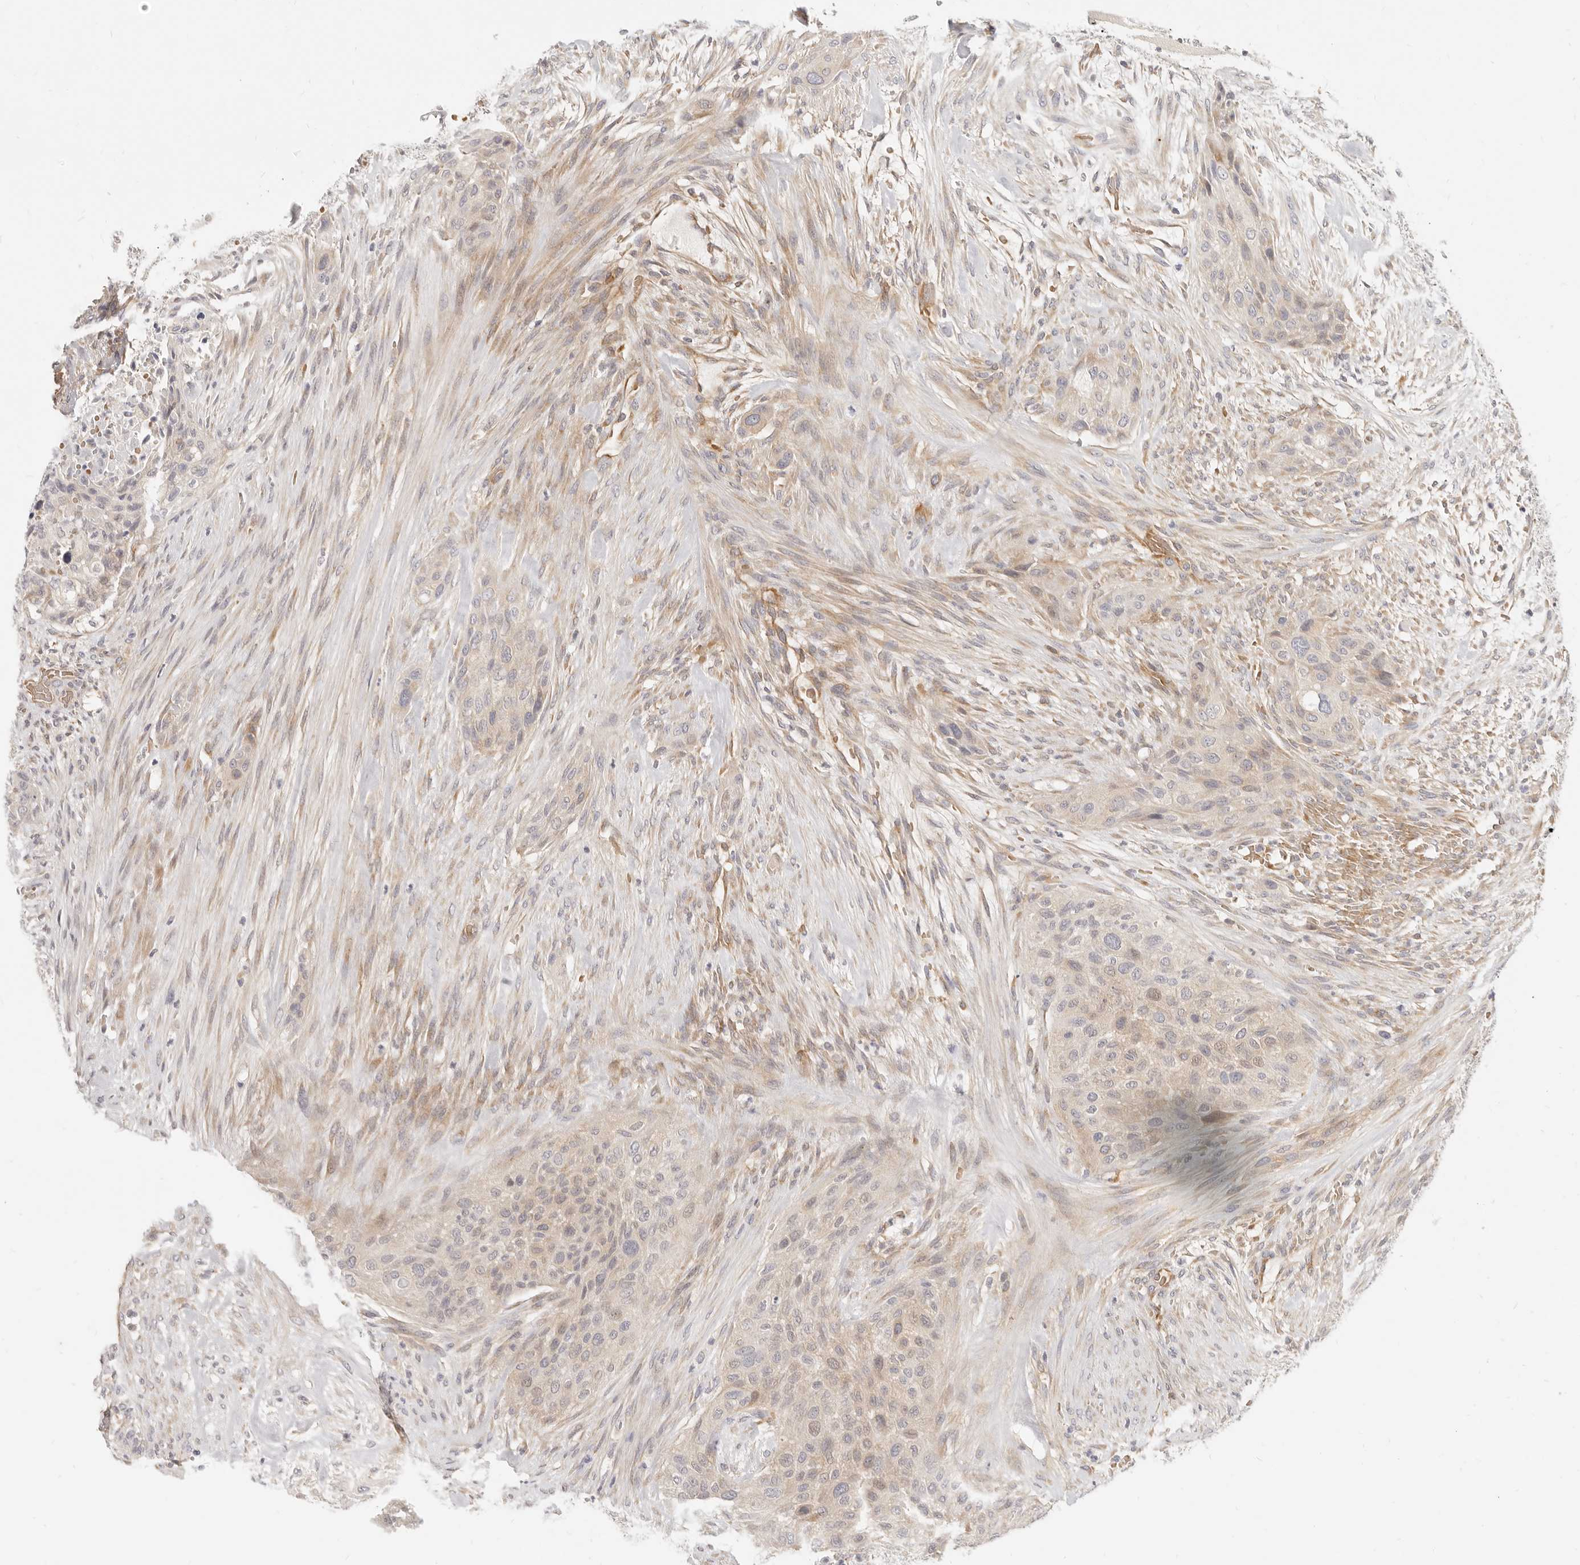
{"staining": {"intensity": "weak", "quantity": "25%-75%", "location": "cytoplasmic/membranous"}, "tissue": "urothelial cancer", "cell_type": "Tumor cells", "image_type": "cancer", "snomed": [{"axis": "morphology", "description": "Urothelial carcinoma, High grade"}, {"axis": "topography", "description": "Urinary bladder"}], "caption": "Human high-grade urothelial carcinoma stained for a protein (brown) reveals weak cytoplasmic/membranous positive positivity in approximately 25%-75% of tumor cells.", "gene": "LTB4R2", "patient": {"sex": "male", "age": 35}}